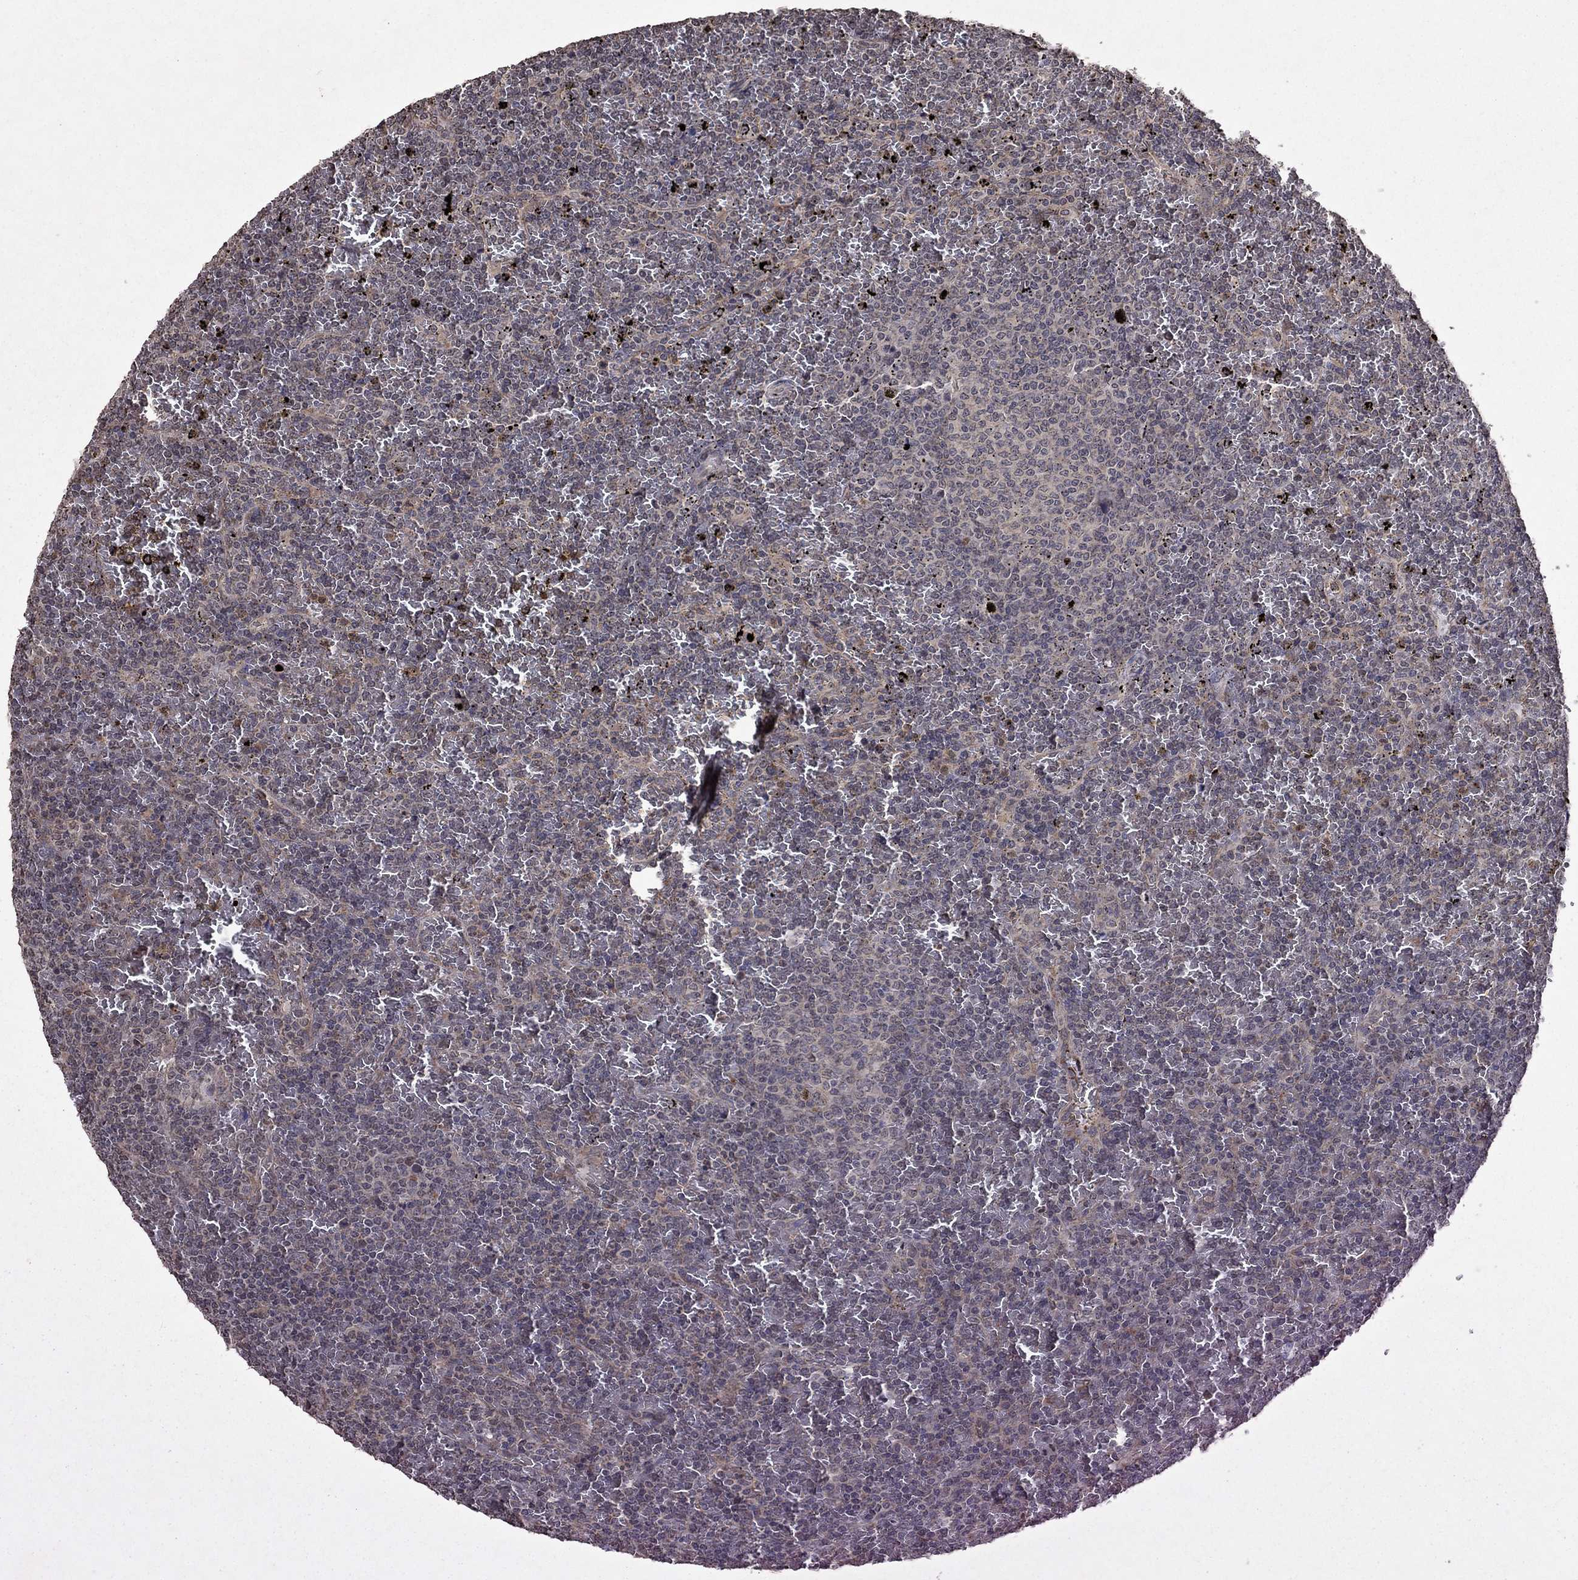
{"staining": {"intensity": "negative", "quantity": "none", "location": "none"}, "tissue": "lymphoma", "cell_type": "Tumor cells", "image_type": "cancer", "snomed": [{"axis": "morphology", "description": "Malignant lymphoma, non-Hodgkin's type, Low grade"}, {"axis": "topography", "description": "Spleen"}], "caption": "DAB immunohistochemical staining of lymphoma exhibits no significant expression in tumor cells. Nuclei are stained in blue.", "gene": "NLGN1", "patient": {"sex": "female", "age": 77}}